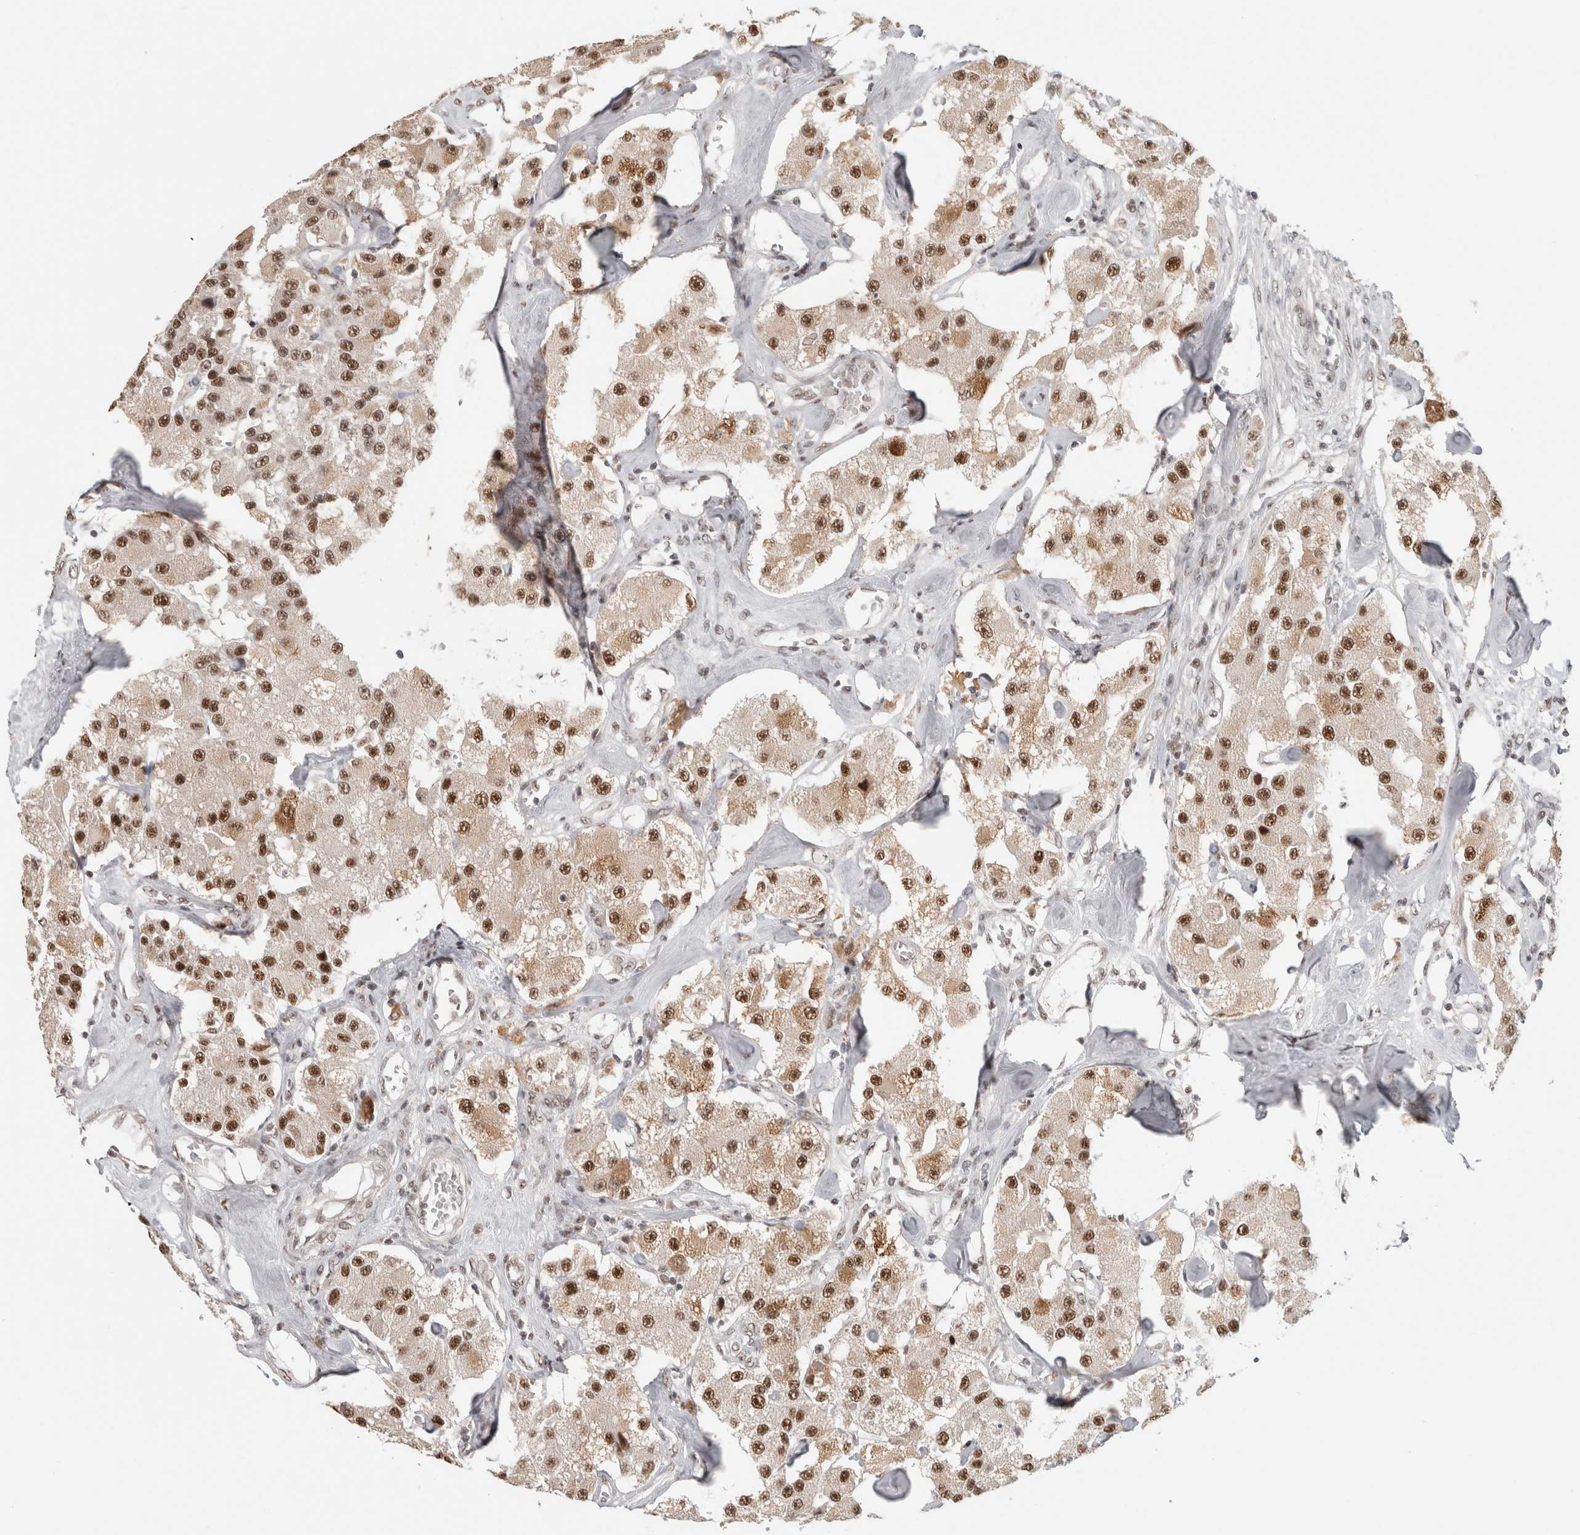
{"staining": {"intensity": "strong", "quantity": ">75%", "location": "cytoplasmic/membranous,nuclear"}, "tissue": "carcinoid", "cell_type": "Tumor cells", "image_type": "cancer", "snomed": [{"axis": "morphology", "description": "Carcinoid, malignant, NOS"}, {"axis": "topography", "description": "Pancreas"}], "caption": "A brown stain labels strong cytoplasmic/membranous and nuclear expression of a protein in human malignant carcinoid tumor cells. (DAB (3,3'-diaminobenzidine) IHC, brown staining for protein, blue staining for nuclei).", "gene": "ZNF830", "patient": {"sex": "male", "age": 41}}